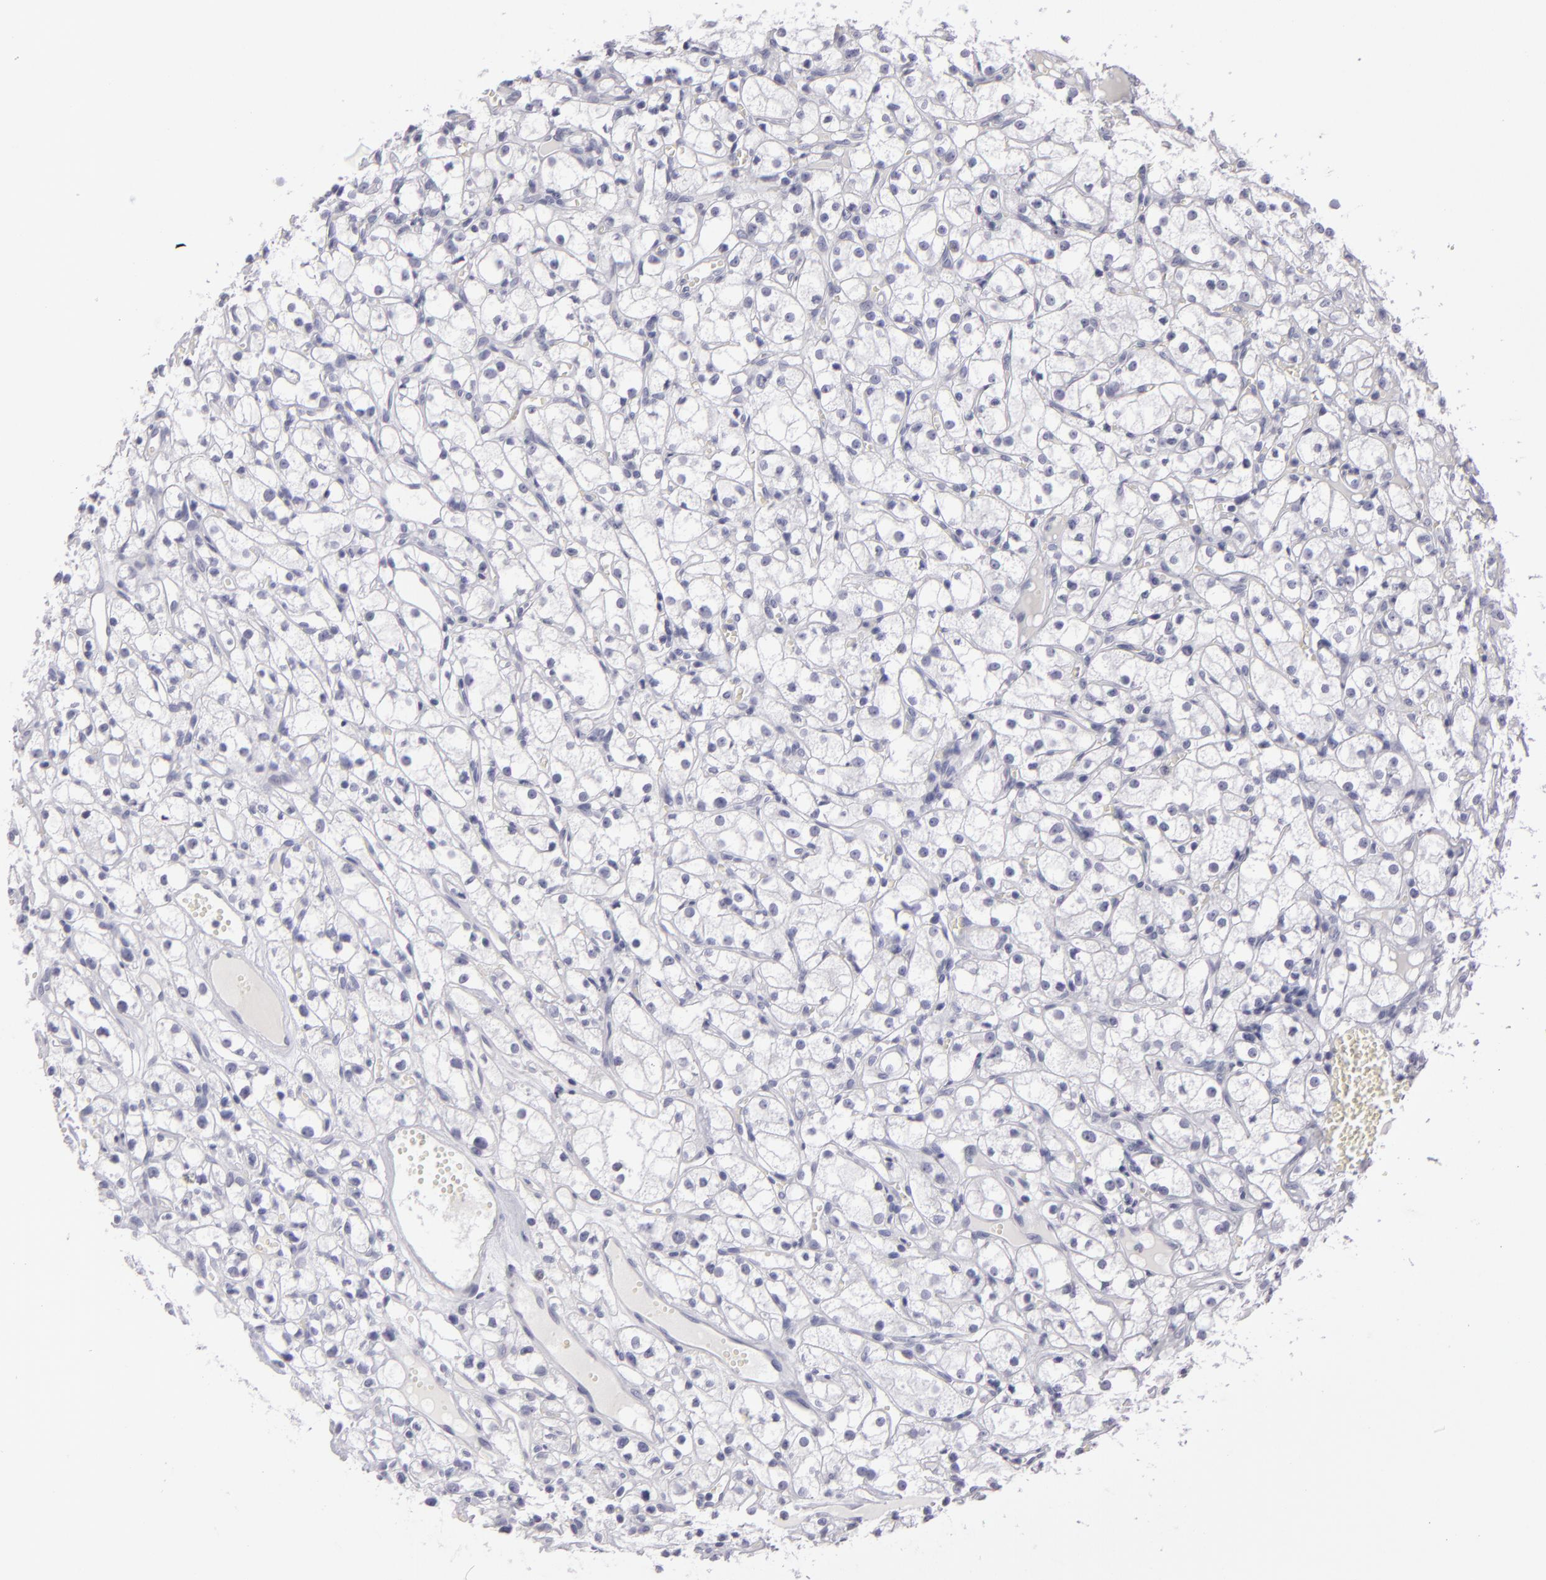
{"staining": {"intensity": "negative", "quantity": "none", "location": "none"}, "tissue": "renal cancer", "cell_type": "Tumor cells", "image_type": "cancer", "snomed": [{"axis": "morphology", "description": "Adenocarcinoma, NOS"}, {"axis": "topography", "description": "Kidney"}], "caption": "This is an IHC histopathology image of human adenocarcinoma (renal). There is no positivity in tumor cells.", "gene": "INTS6", "patient": {"sex": "male", "age": 61}}